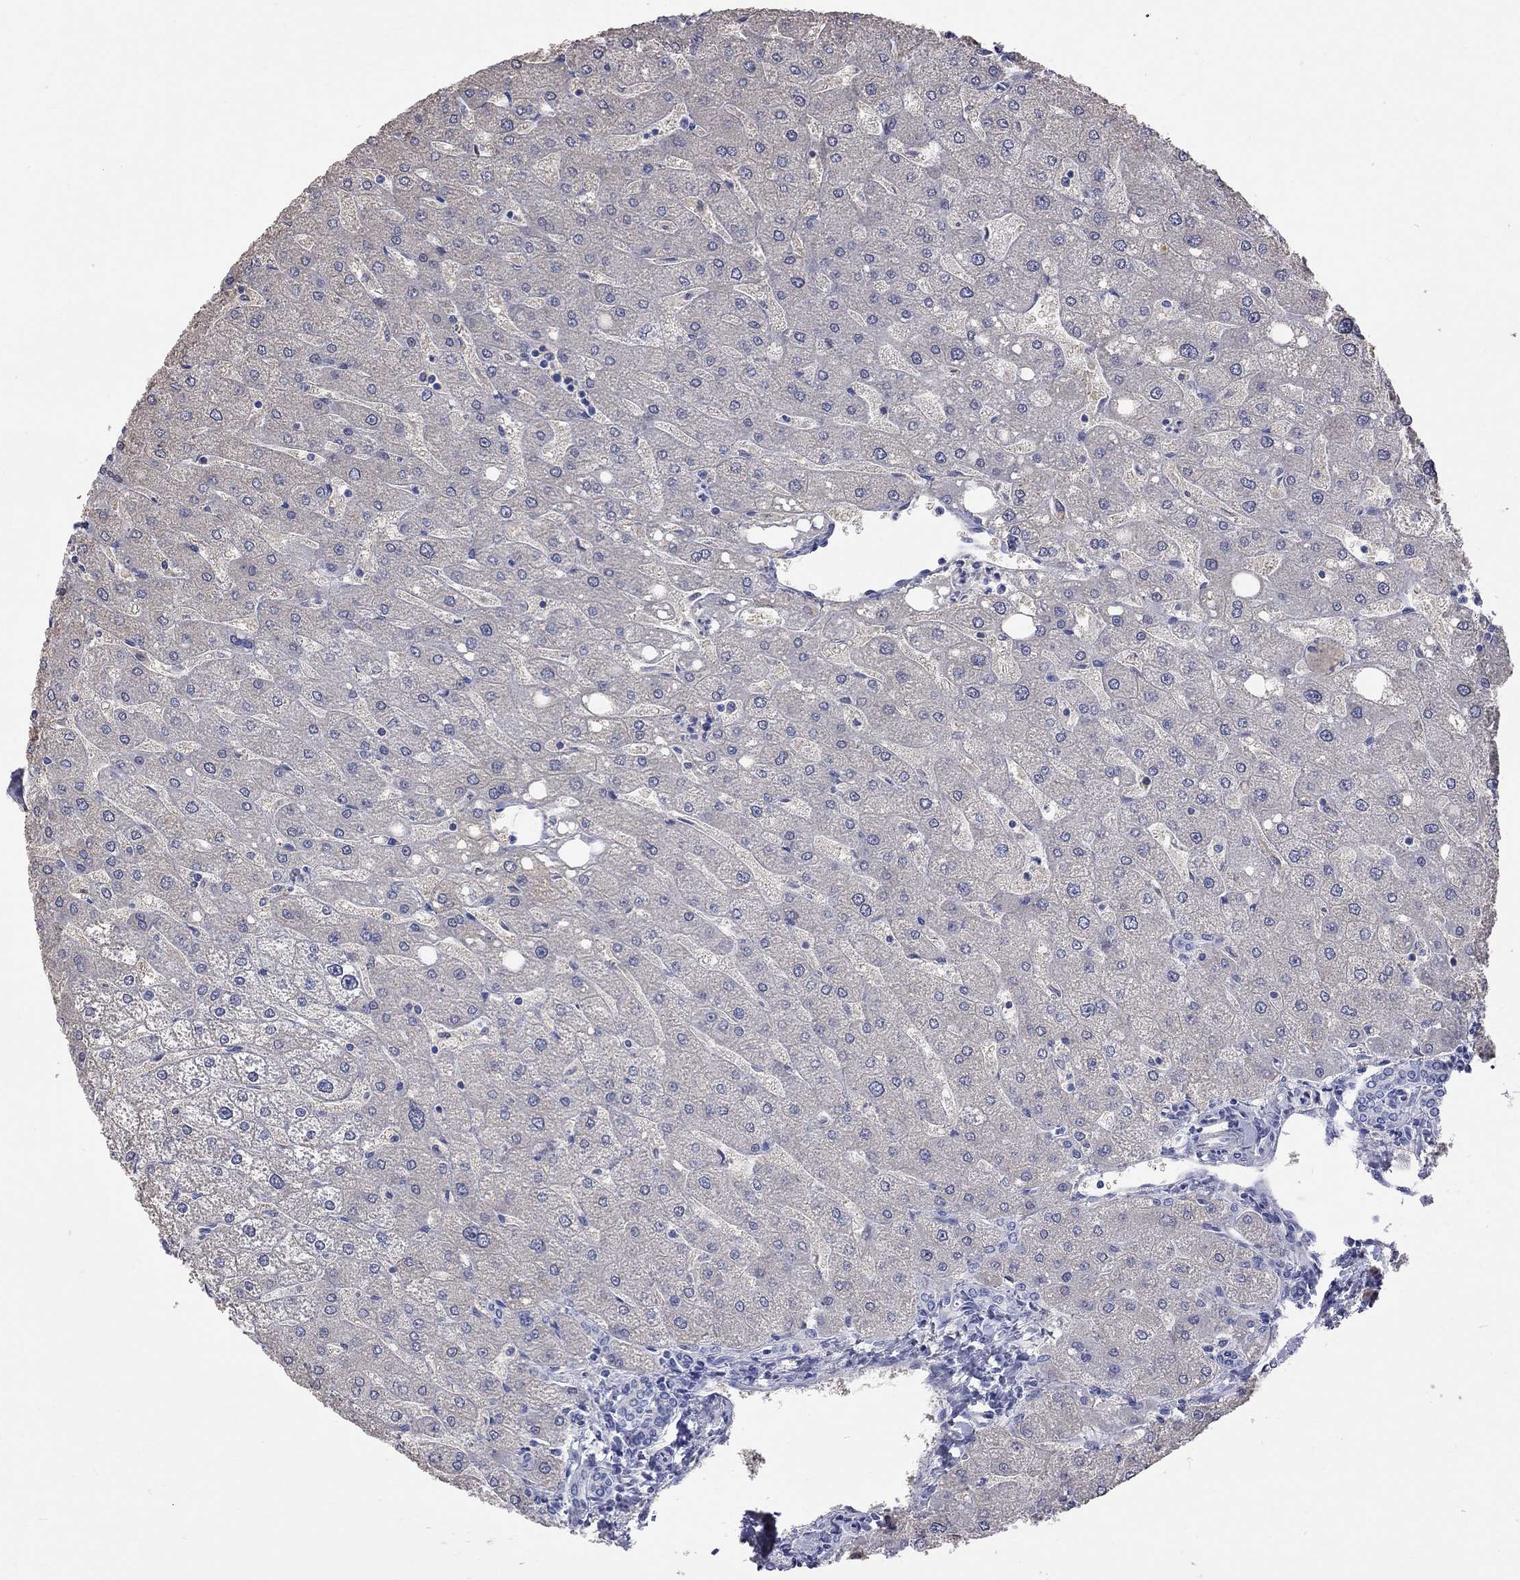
{"staining": {"intensity": "negative", "quantity": "none", "location": "none"}, "tissue": "liver", "cell_type": "Cholangiocytes", "image_type": "normal", "snomed": [{"axis": "morphology", "description": "Normal tissue, NOS"}, {"axis": "topography", "description": "Liver"}], "caption": "Immunohistochemical staining of benign human liver reveals no significant expression in cholangiocytes. Brightfield microscopy of immunohistochemistry (IHC) stained with DAB (brown) and hematoxylin (blue), captured at high magnification.", "gene": "CKAP2", "patient": {"sex": "male", "age": 67}}